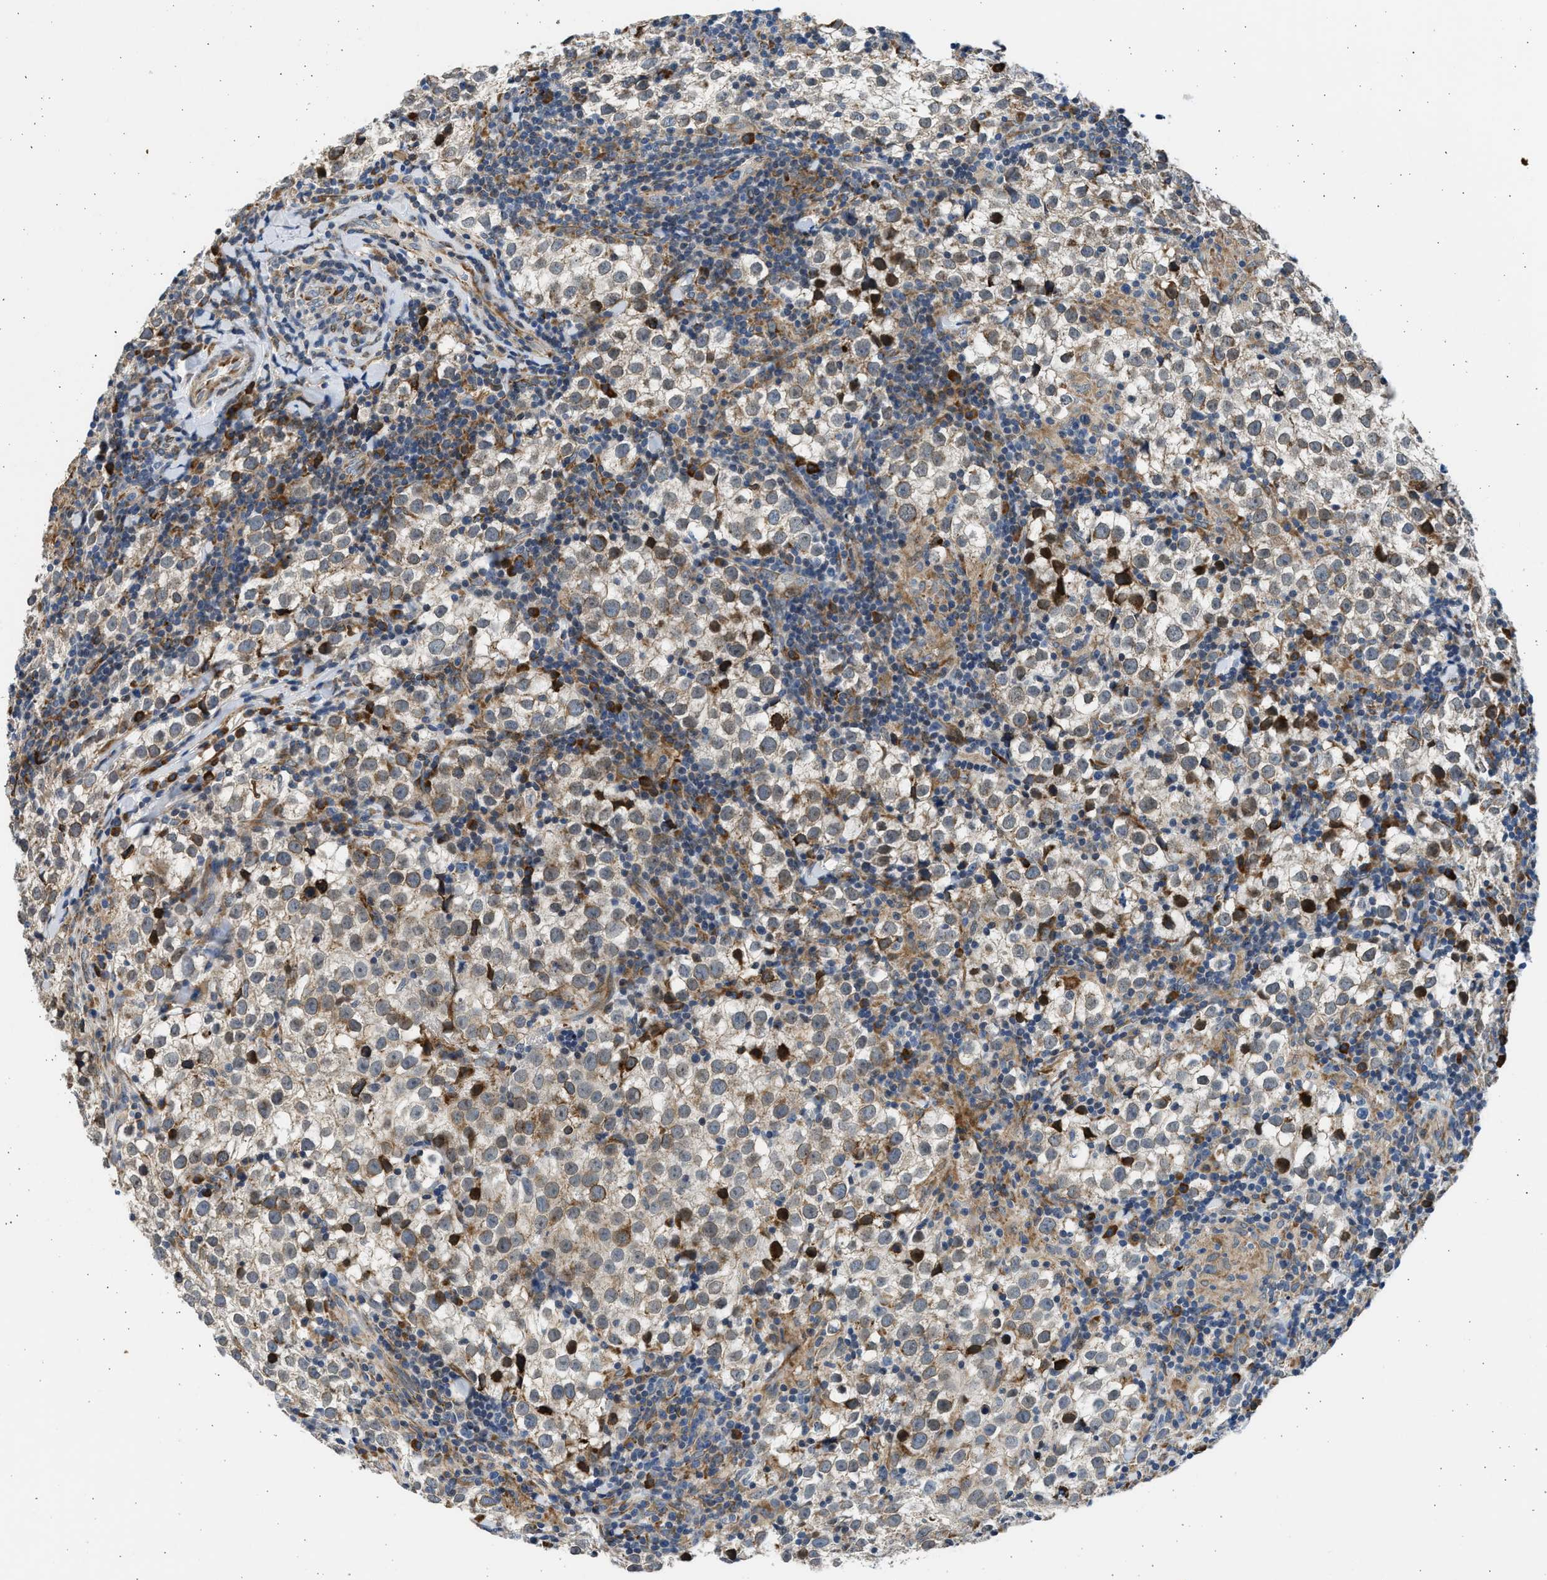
{"staining": {"intensity": "weak", "quantity": "25%-75%", "location": "cytoplasmic/membranous"}, "tissue": "testis cancer", "cell_type": "Tumor cells", "image_type": "cancer", "snomed": [{"axis": "morphology", "description": "Seminoma, NOS"}, {"axis": "morphology", "description": "Carcinoma, Embryonal, NOS"}, {"axis": "topography", "description": "Testis"}], "caption": "Immunohistochemistry histopathology image of neoplastic tissue: human embryonal carcinoma (testis) stained using IHC displays low levels of weak protein expression localized specifically in the cytoplasmic/membranous of tumor cells, appearing as a cytoplasmic/membranous brown color.", "gene": "PLD2", "patient": {"sex": "male", "age": 36}}